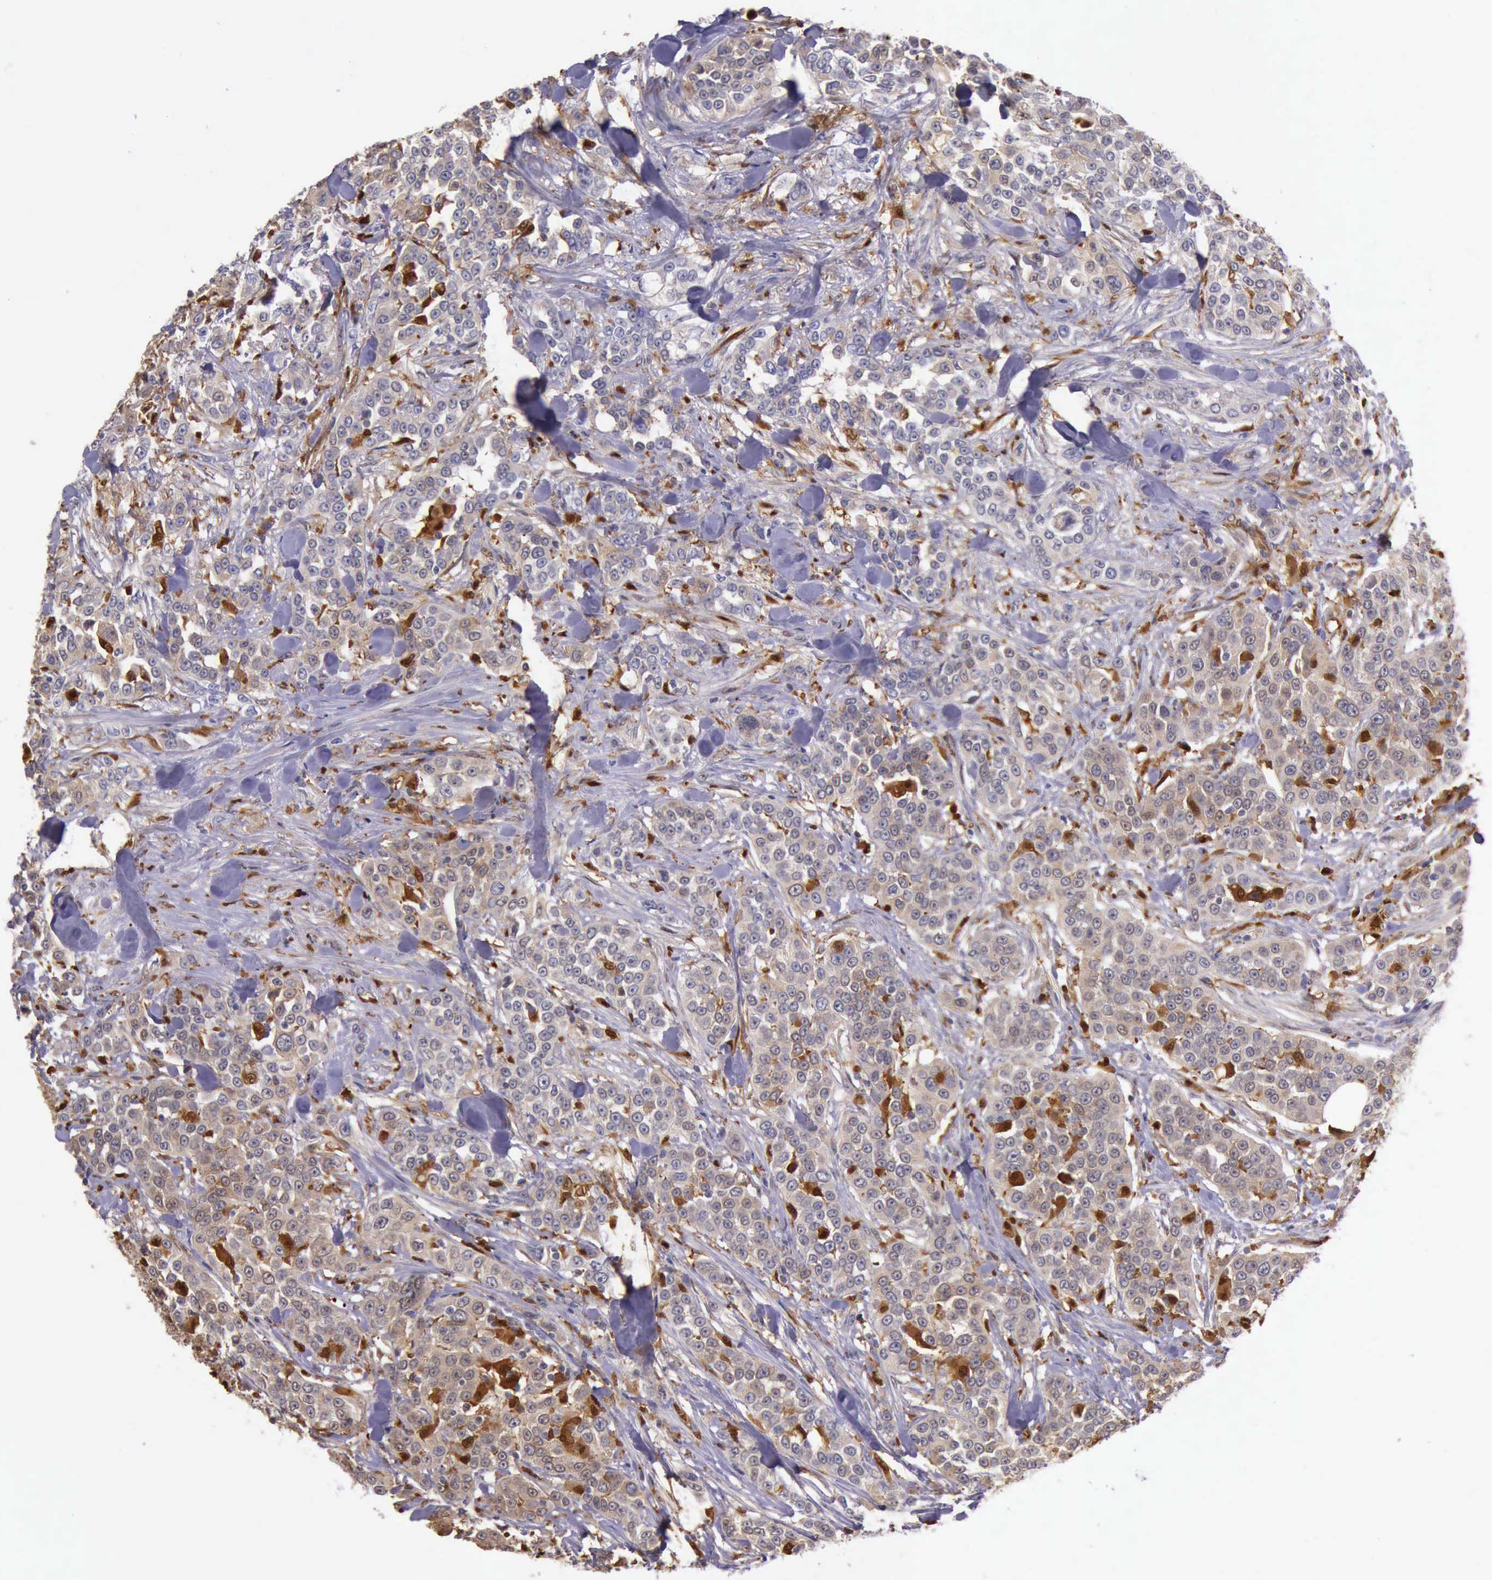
{"staining": {"intensity": "moderate", "quantity": "25%-75%", "location": "cytoplasmic/membranous,nuclear"}, "tissue": "urothelial cancer", "cell_type": "Tumor cells", "image_type": "cancer", "snomed": [{"axis": "morphology", "description": "Urothelial carcinoma, High grade"}, {"axis": "topography", "description": "Urinary bladder"}], "caption": "An immunohistochemistry (IHC) photomicrograph of tumor tissue is shown. Protein staining in brown labels moderate cytoplasmic/membranous and nuclear positivity in urothelial cancer within tumor cells.", "gene": "TYMP", "patient": {"sex": "female", "age": 80}}